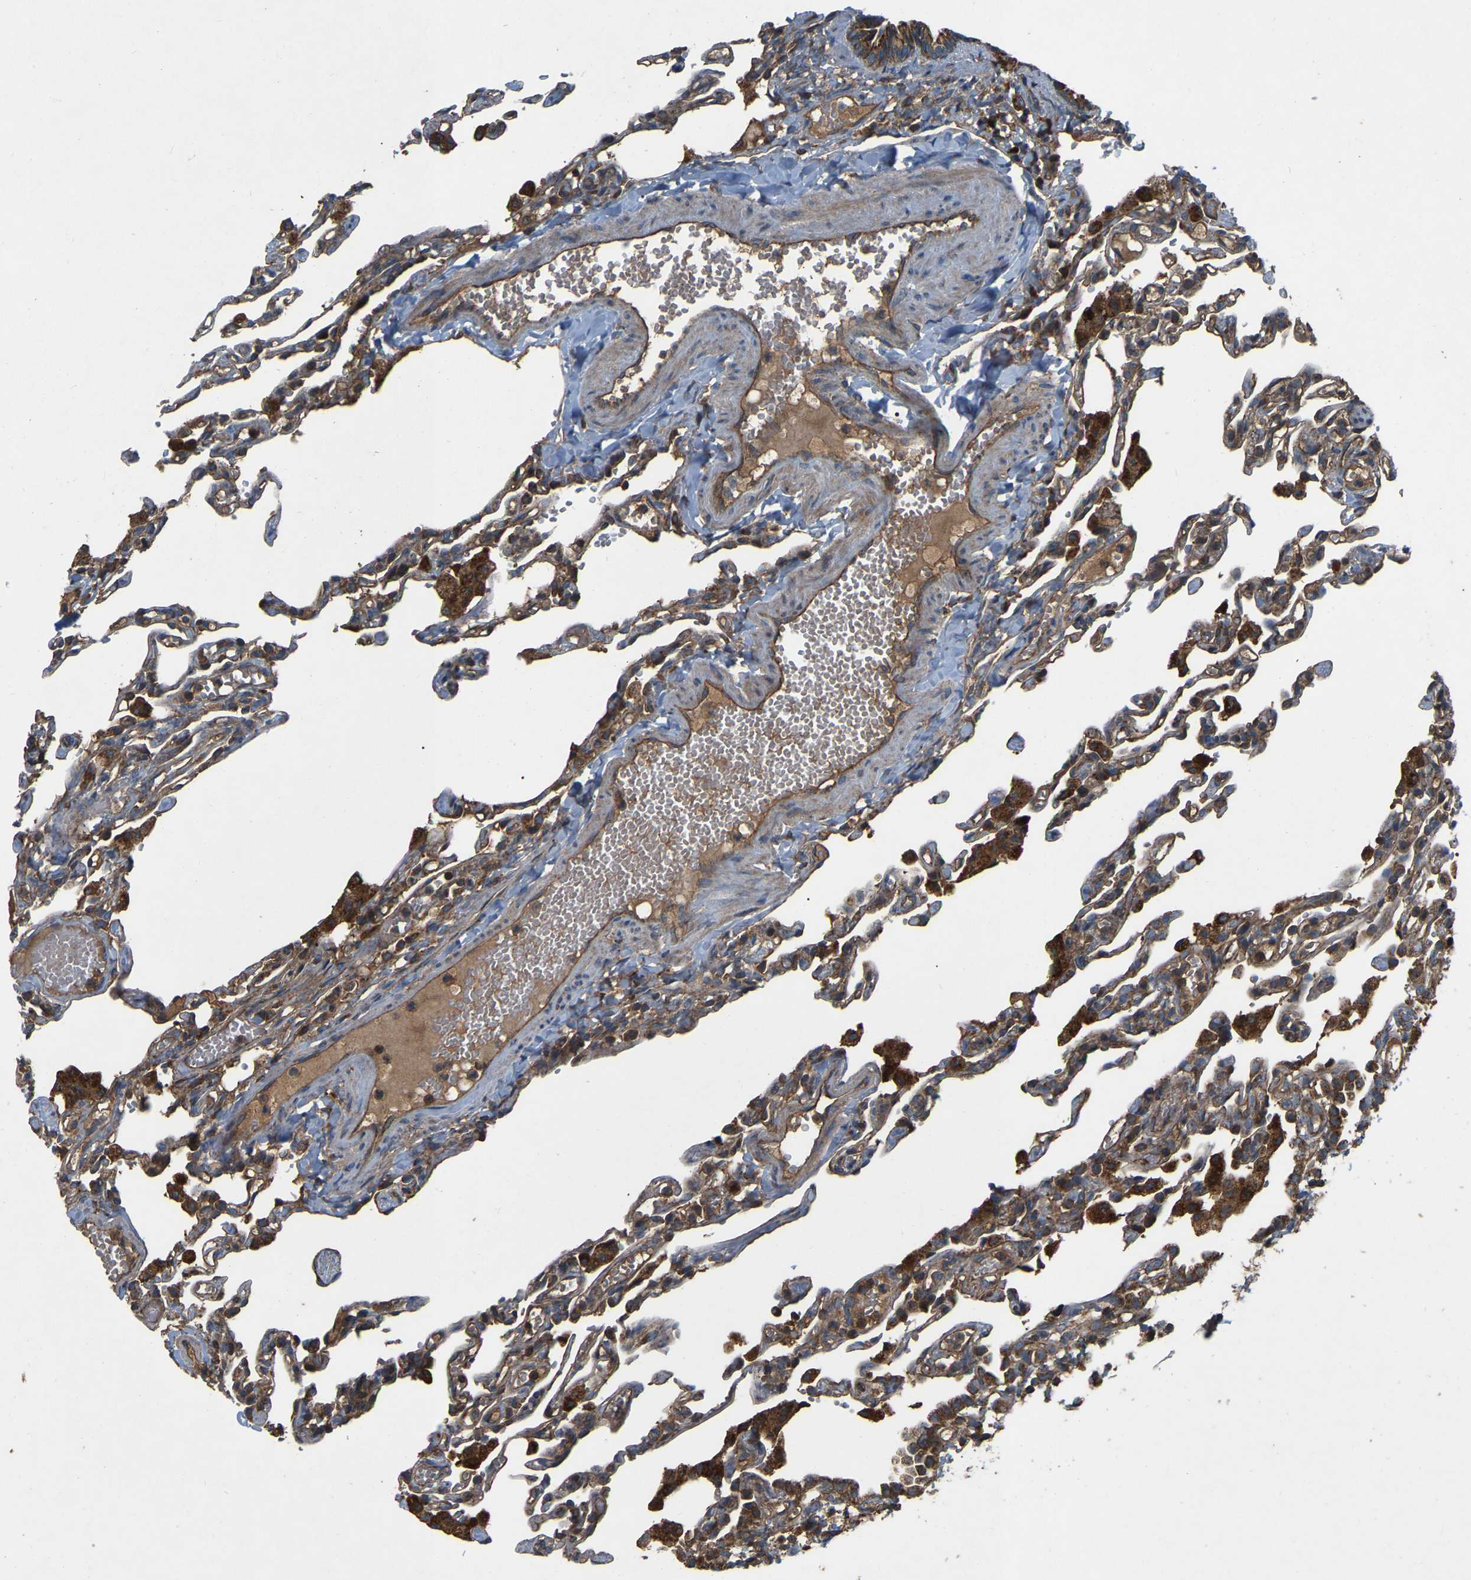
{"staining": {"intensity": "moderate", "quantity": ">75%", "location": "cytoplasmic/membranous"}, "tissue": "lung", "cell_type": "Alveolar cells", "image_type": "normal", "snomed": [{"axis": "morphology", "description": "Normal tissue, NOS"}, {"axis": "topography", "description": "Lung"}], "caption": "Human lung stained for a protein (brown) displays moderate cytoplasmic/membranous positive expression in about >75% of alveolar cells.", "gene": "SAMD9L", "patient": {"sex": "male", "age": 21}}